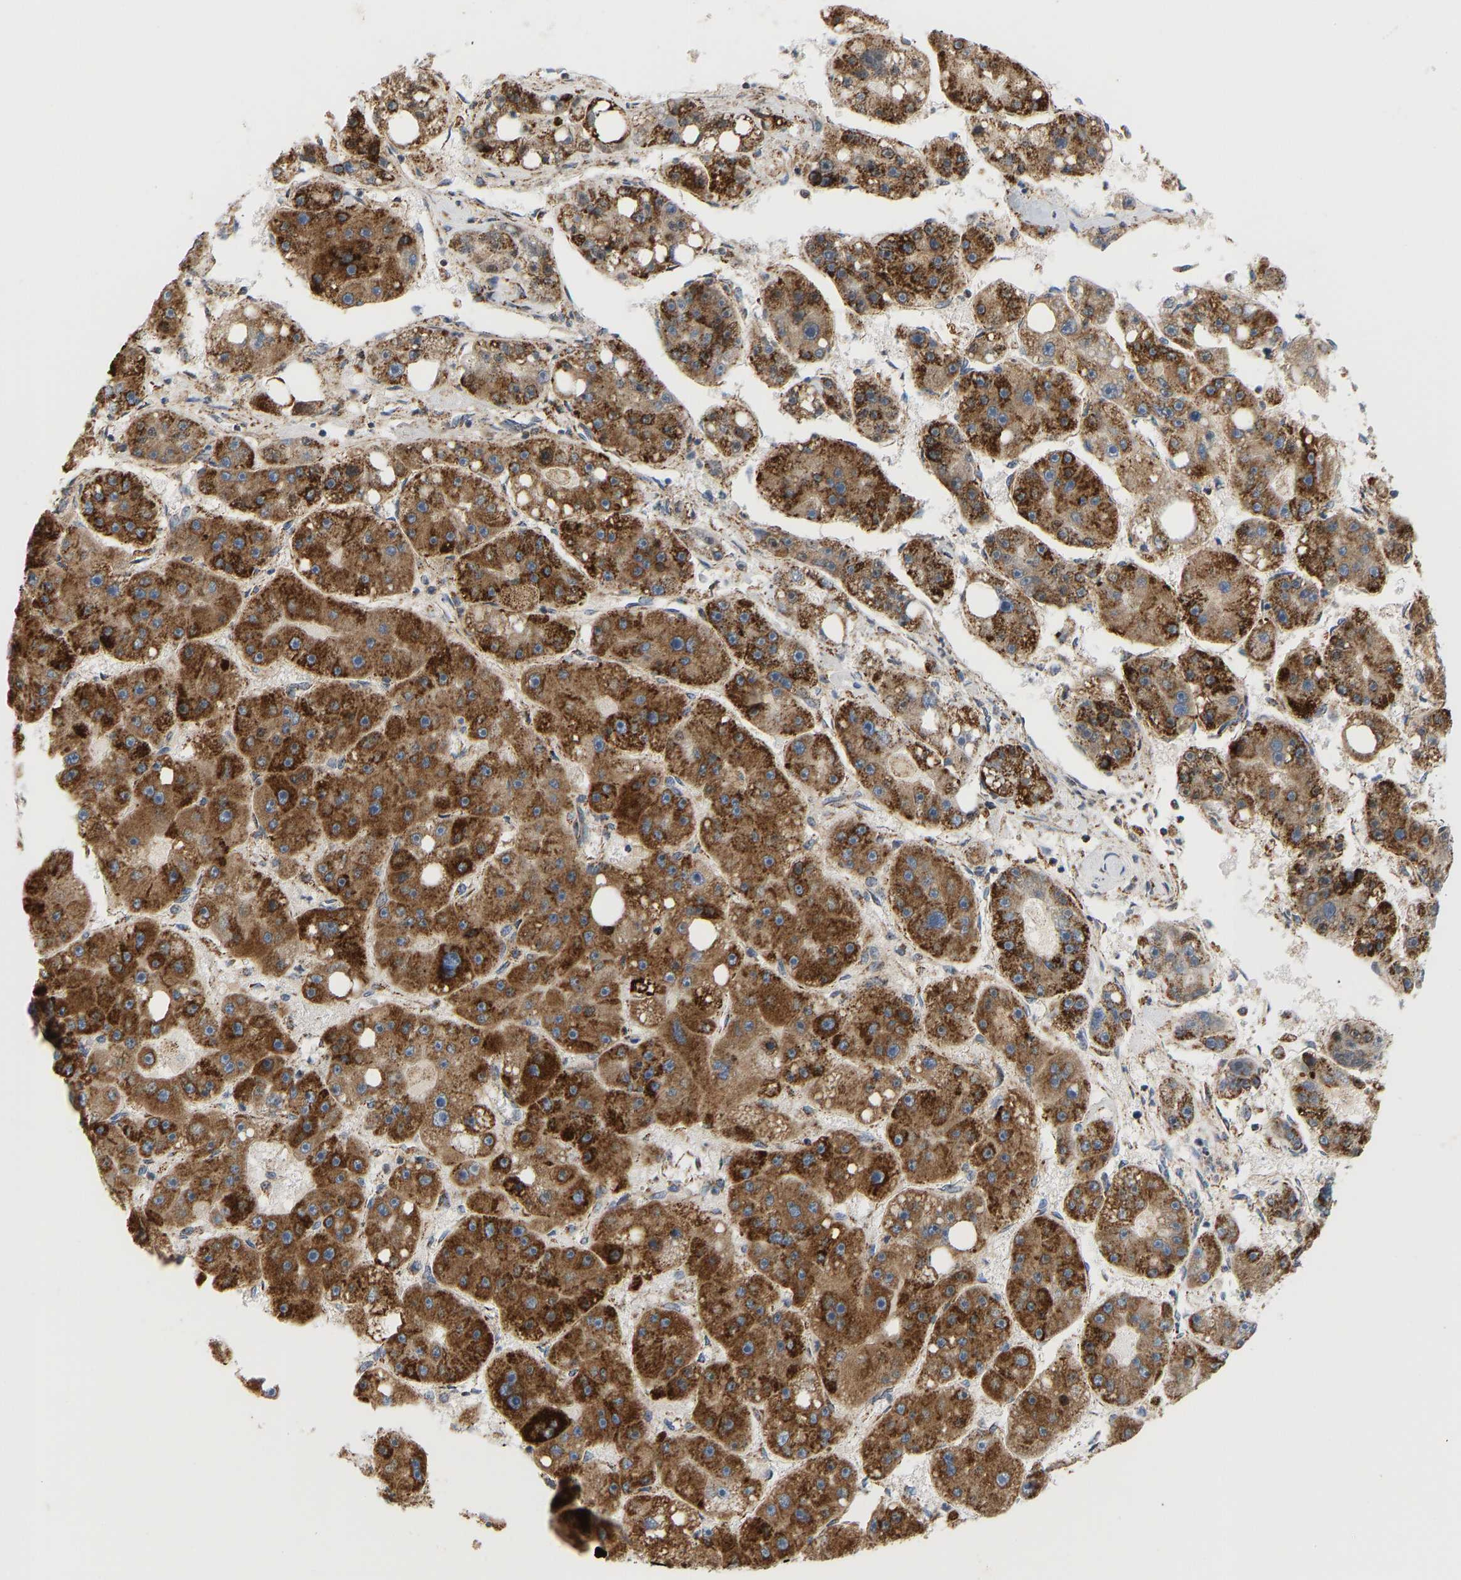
{"staining": {"intensity": "strong", "quantity": ">75%", "location": "cytoplasmic/membranous"}, "tissue": "liver cancer", "cell_type": "Tumor cells", "image_type": "cancer", "snomed": [{"axis": "morphology", "description": "Carcinoma, Hepatocellular, NOS"}, {"axis": "topography", "description": "Liver"}], "caption": "Immunohistochemical staining of liver cancer (hepatocellular carcinoma) displays high levels of strong cytoplasmic/membranous protein expression in about >75% of tumor cells.", "gene": "GPSM2", "patient": {"sex": "female", "age": 61}}